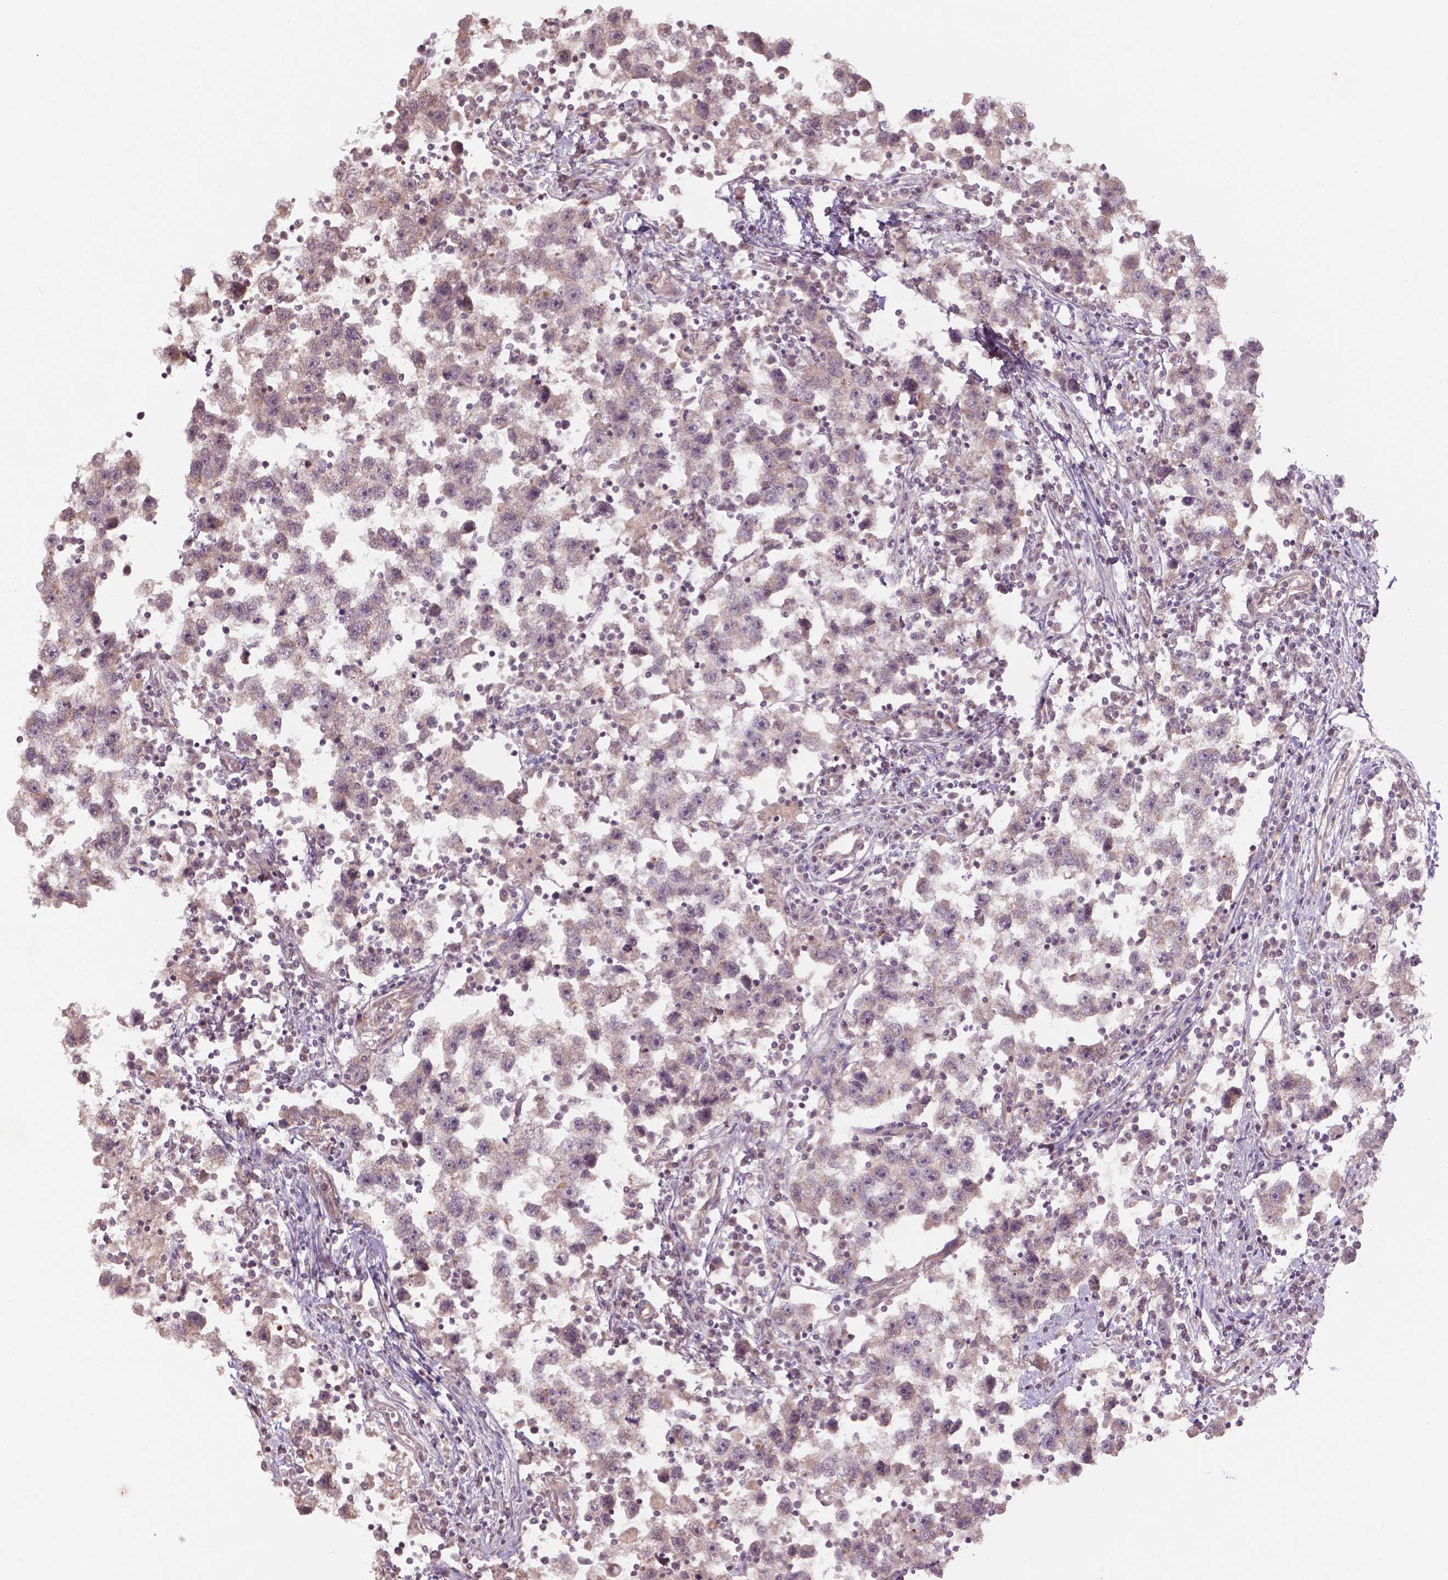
{"staining": {"intensity": "weak", "quantity": "25%-75%", "location": "cytoplasmic/membranous"}, "tissue": "testis cancer", "cell_type": "Tumor cells", "image_type": "cancer", "snomed": [{"axis": "morphology", "description": "Seminoma, NOS"}, {"axis": "topography", "description": "Testis"}], "caption": "Testis cancer (seminoma) stained with a brown dye reveals weak cytoplasmic/membranous positive positivity in approximately 25%-75% of tumor cells.", "gene": "CDC42BPA", "patient": {"sex": "male", "age": 30}}